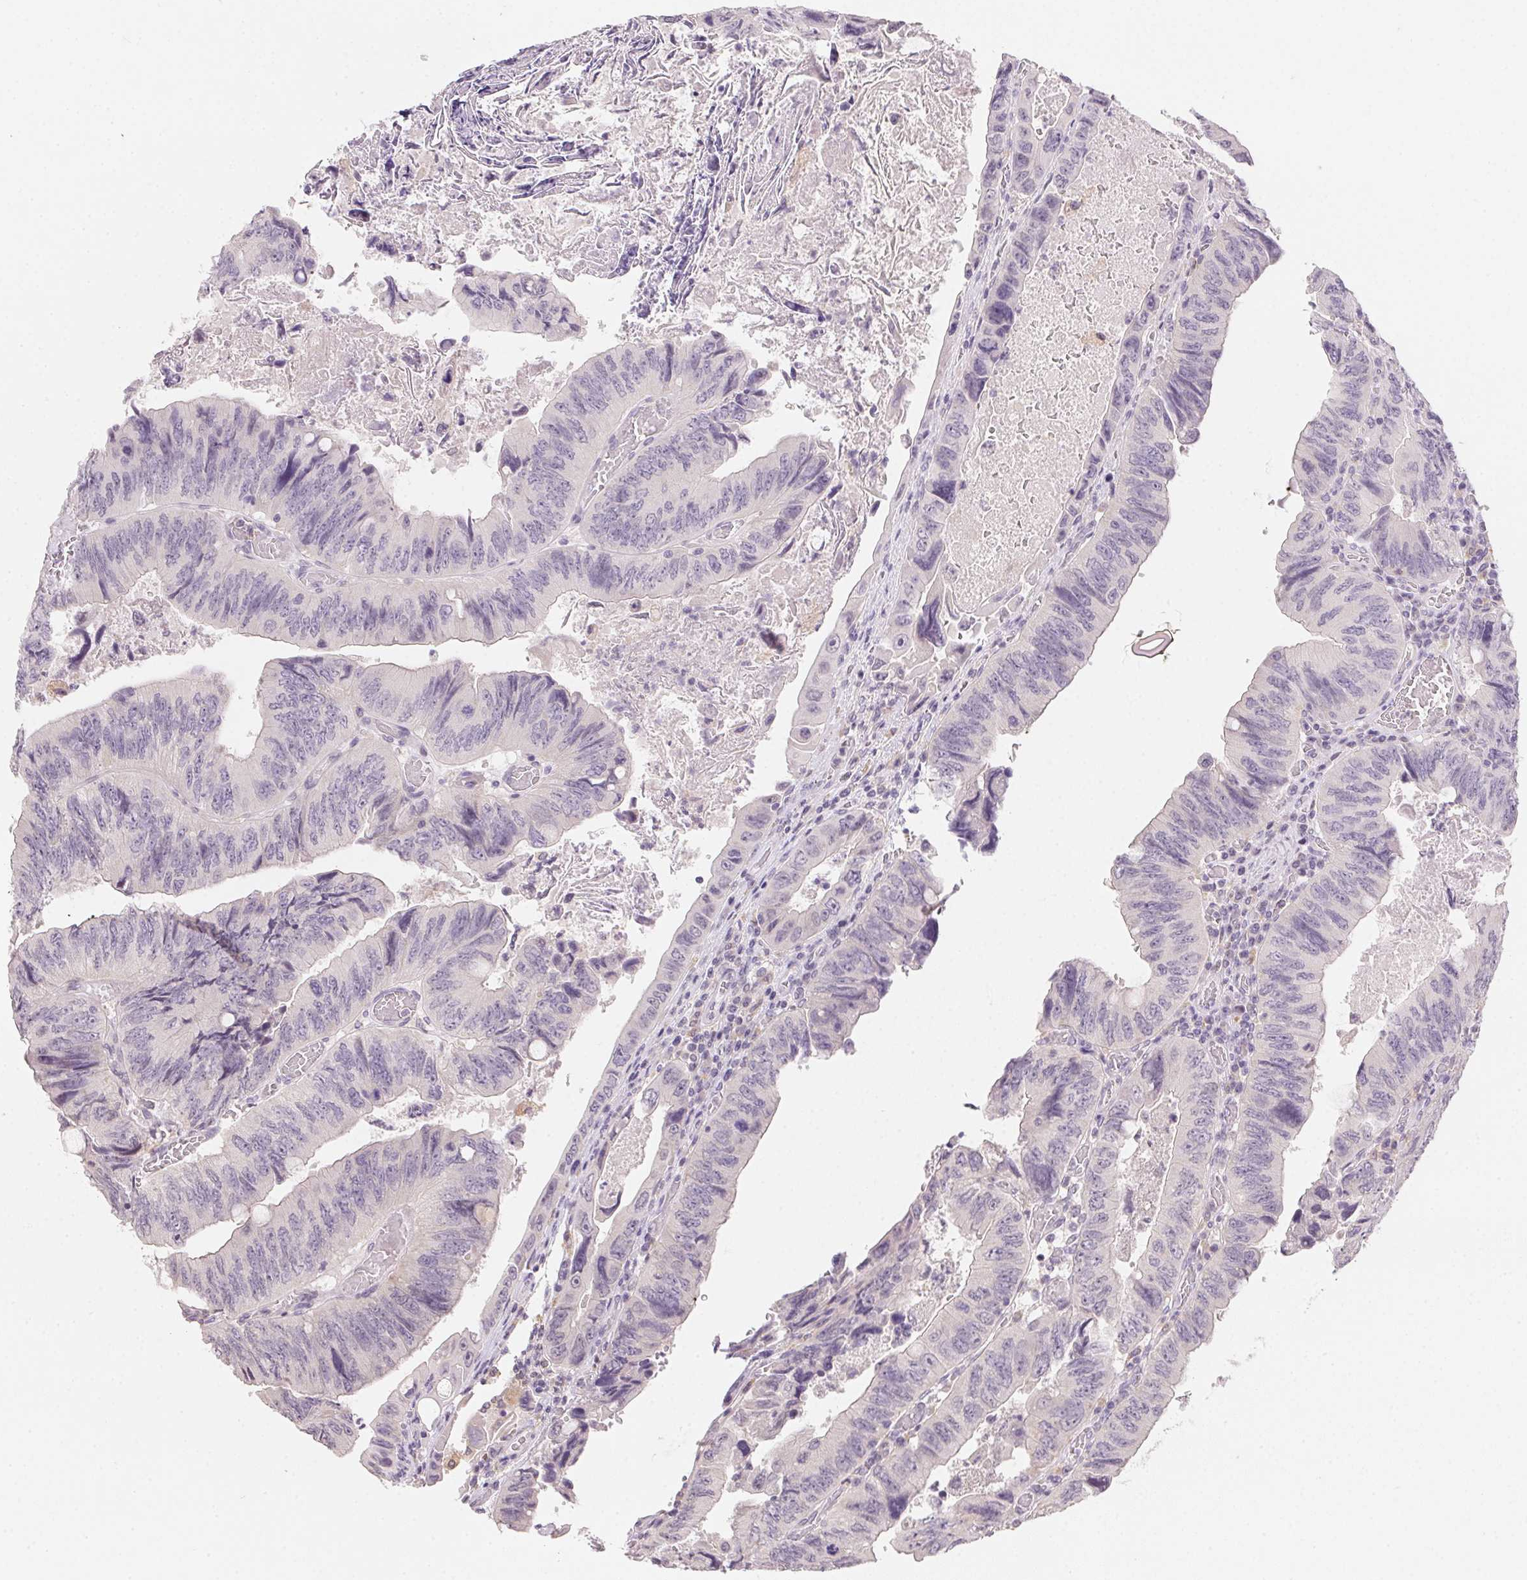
{"staining": {"intensity": "negative", "quantity": "none", "location": "none"}, "tissue": "colorectal cancer", "cell_type": "Tumor cells", "image_type": "cancer", "snomed": [{"axis": "morphology", "description": "Adenocarcinoma, NOS"}, {"axis": "topography", "description": "Colon"}], "caption": "Immunohistochemistry (IHC) photomicrograph of neoplastic tissue: colorectal adenocarcinoma stained with DAB (3,3'-diaminobenzidine) reveals no significant protein staining in tumor cells. Brightfield microscopy of immunohistochemistry stained with DAB (3,3'-diaminobenzidine) (brown) and hematoxylin (blue), captured at high magnification.", "gene": "SLC6A18", "patient": {"sex": "female", "age": 84}}